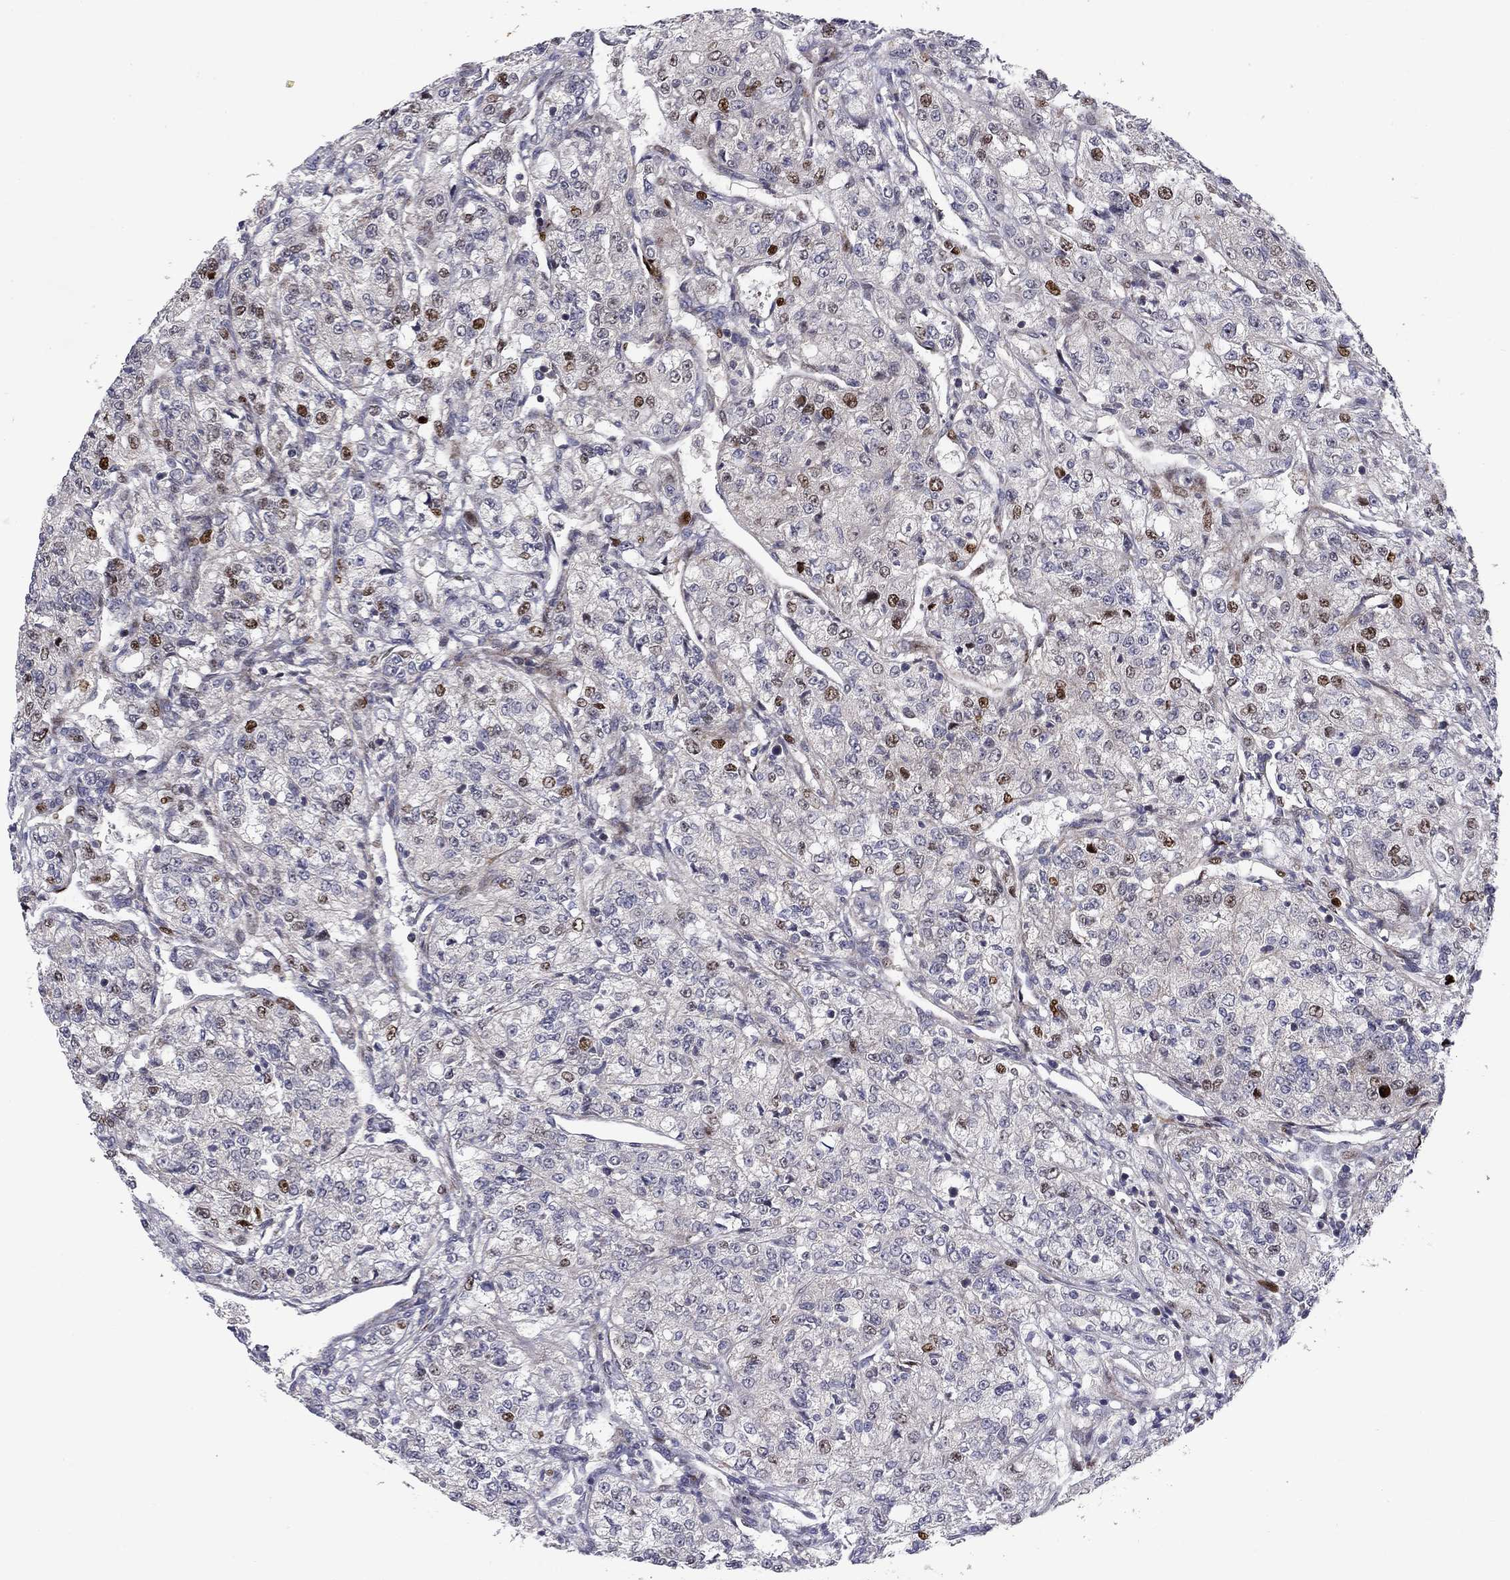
{"staining": {"intensity": "strong", "quantity": "<25%", "location": "nuclear"}, "tissue": "renal cancer", "cell_type": "Tumor cells", "image_type": "cancer", "snomed": [{"axis": "morphology", "description": "Adenocarcinoma, NOS"}, {"axis": "topography", "description": "Kidney"}], "caption": "IHC (DAB) staining of human adenocarcinoma (renal) reveals strong nuclear protein staining in about <25% of tumor cells.", "gene": "MIOS", "patient": {"sex": "female", "age": 63}}